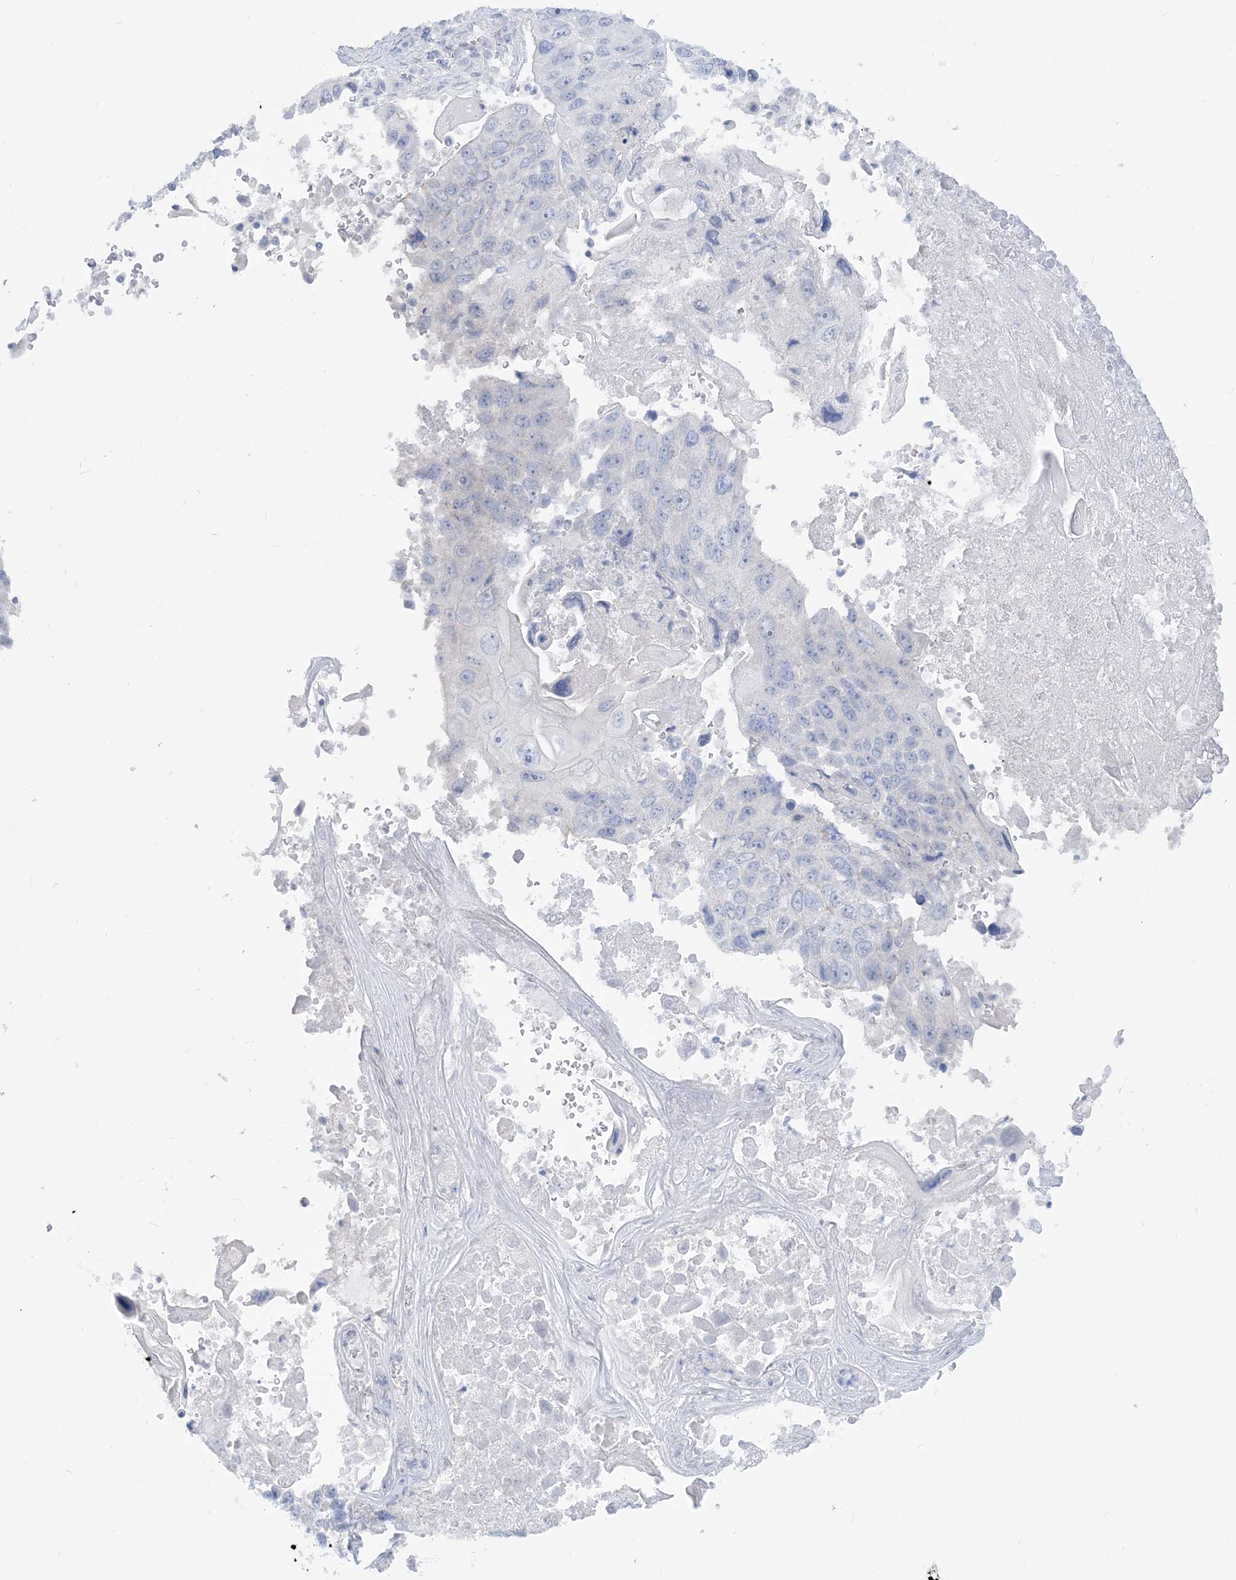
{"staining": {"intensity": "negative", "quantity": "none", "location": "none"}, "tissue": "lung cancer", "cell_type": "Tumor cells", "image_type": "cancer", "snomed": [{"axis": "morphology", "description": "Squamous cell carcinoma, NOS"}, {"axis": "topography", "description": "Lung"}], "caption": "This histopathology image is of squamous cell carcinoma (lung) stained with immunohistochemistry to label a protein in brown with the nuclei are counter-stained blue. There is no expression in tumor cells.", "gene": "MARS2", "patient": {"sex": "male", "age": 61}}